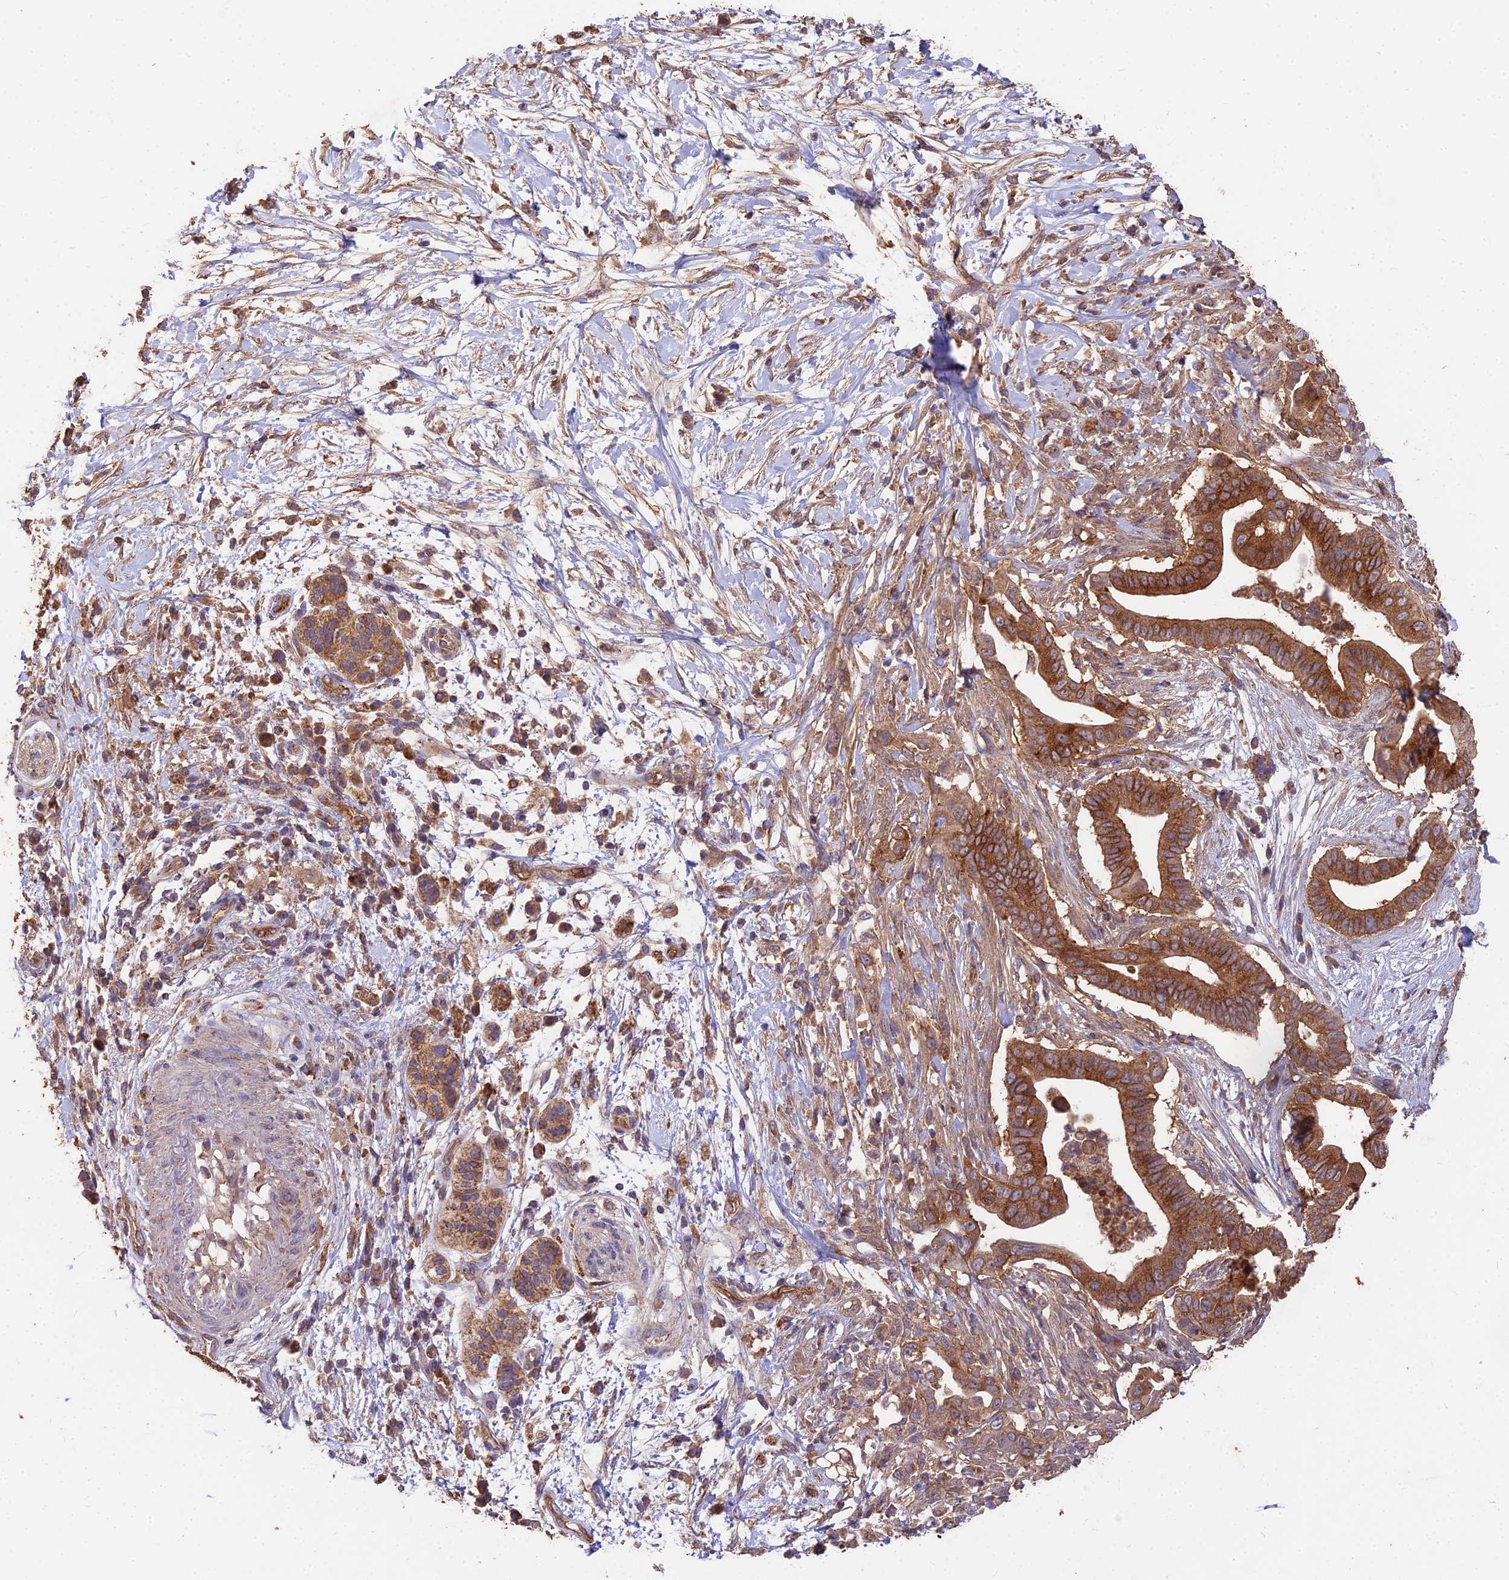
{"staining": {"intensity": "strong", "quantity": ">75%", "location": "cytoplasmic/membranous"}, "tissue": "pancreatic cancer", "cell_type": "Tumor cells", "image_type": "cancer", "snomed": [{"axis": "morphology", "description": "Adenocarcinoma, NOS"}, {"axis": "topography", "description": "Pancreas"}], "caption": "A brown stain highlights strong cytoplasmic/membranous expression of a protein in adenocarcinoma (pancreatic) tumor cells.", "gene": "CEMIP2", "patient": {"sex": "male", "age": 68}}